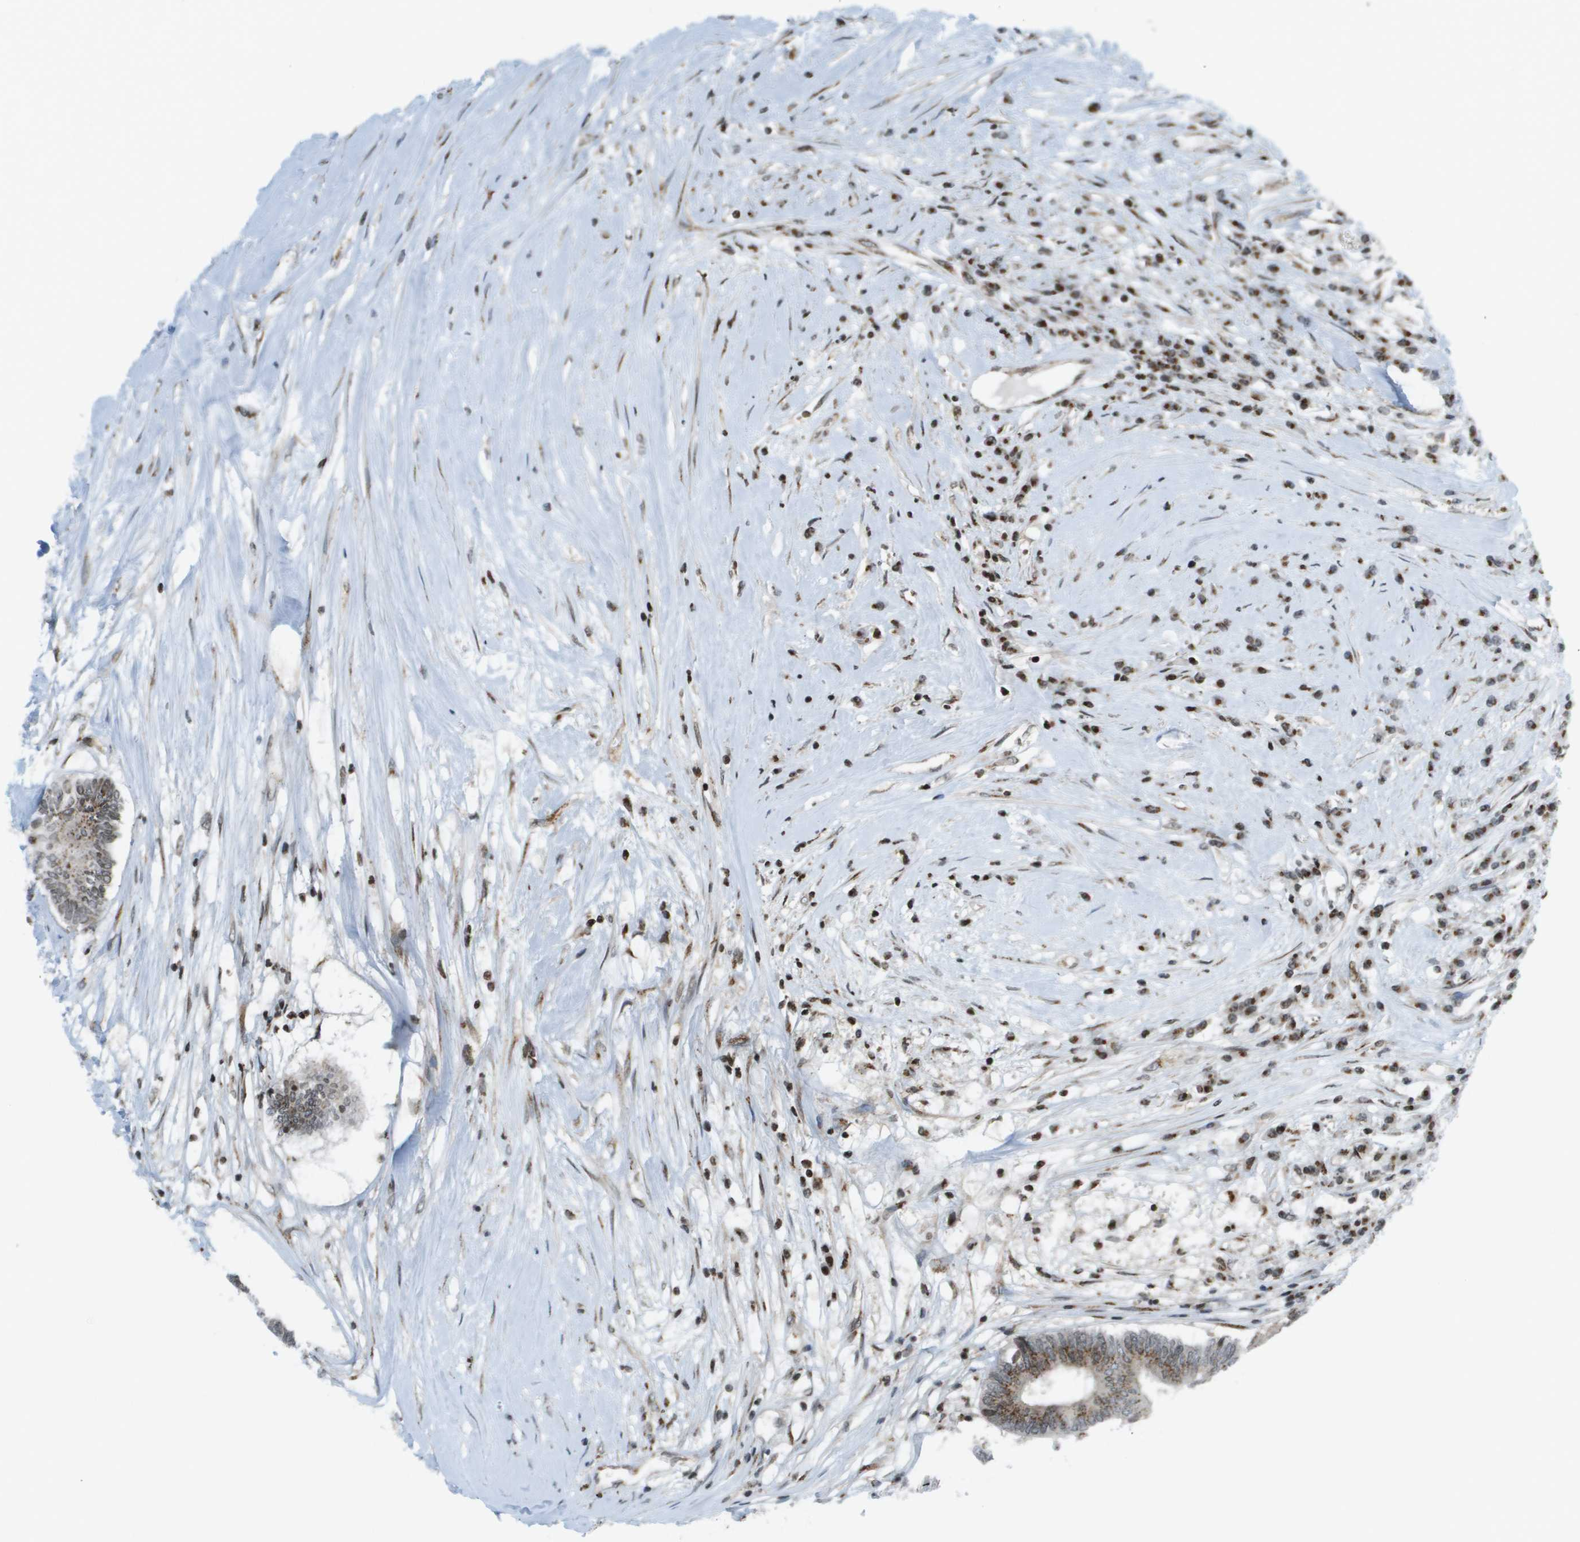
{"staining": {"intensity": "moderate", "quantity": ">75%", "location": "cytoplasmic/membranous,nuclear"}, "tissue": "colorectal cancer", "cell_type": "Tumor cells", "image_type": "cancer", "snomed": [{"axis": "morphology", "description": "Adenocarcinoma, NOS"}, {"axis": "topography", "description": "Rectum"}], "caption": "High-magnification brightfield microscopy of colorectal cancer stained with DAB (3,3'-diaminobenzidine) (brown) and counterstained with hematoxylin (blue). tumor cells exhibit moderate cytoplasmic/membranous and nuclear expression is present in about>75% of cells.", "gene": "EVC", "patient": {"sex": "male", "age": 63}}